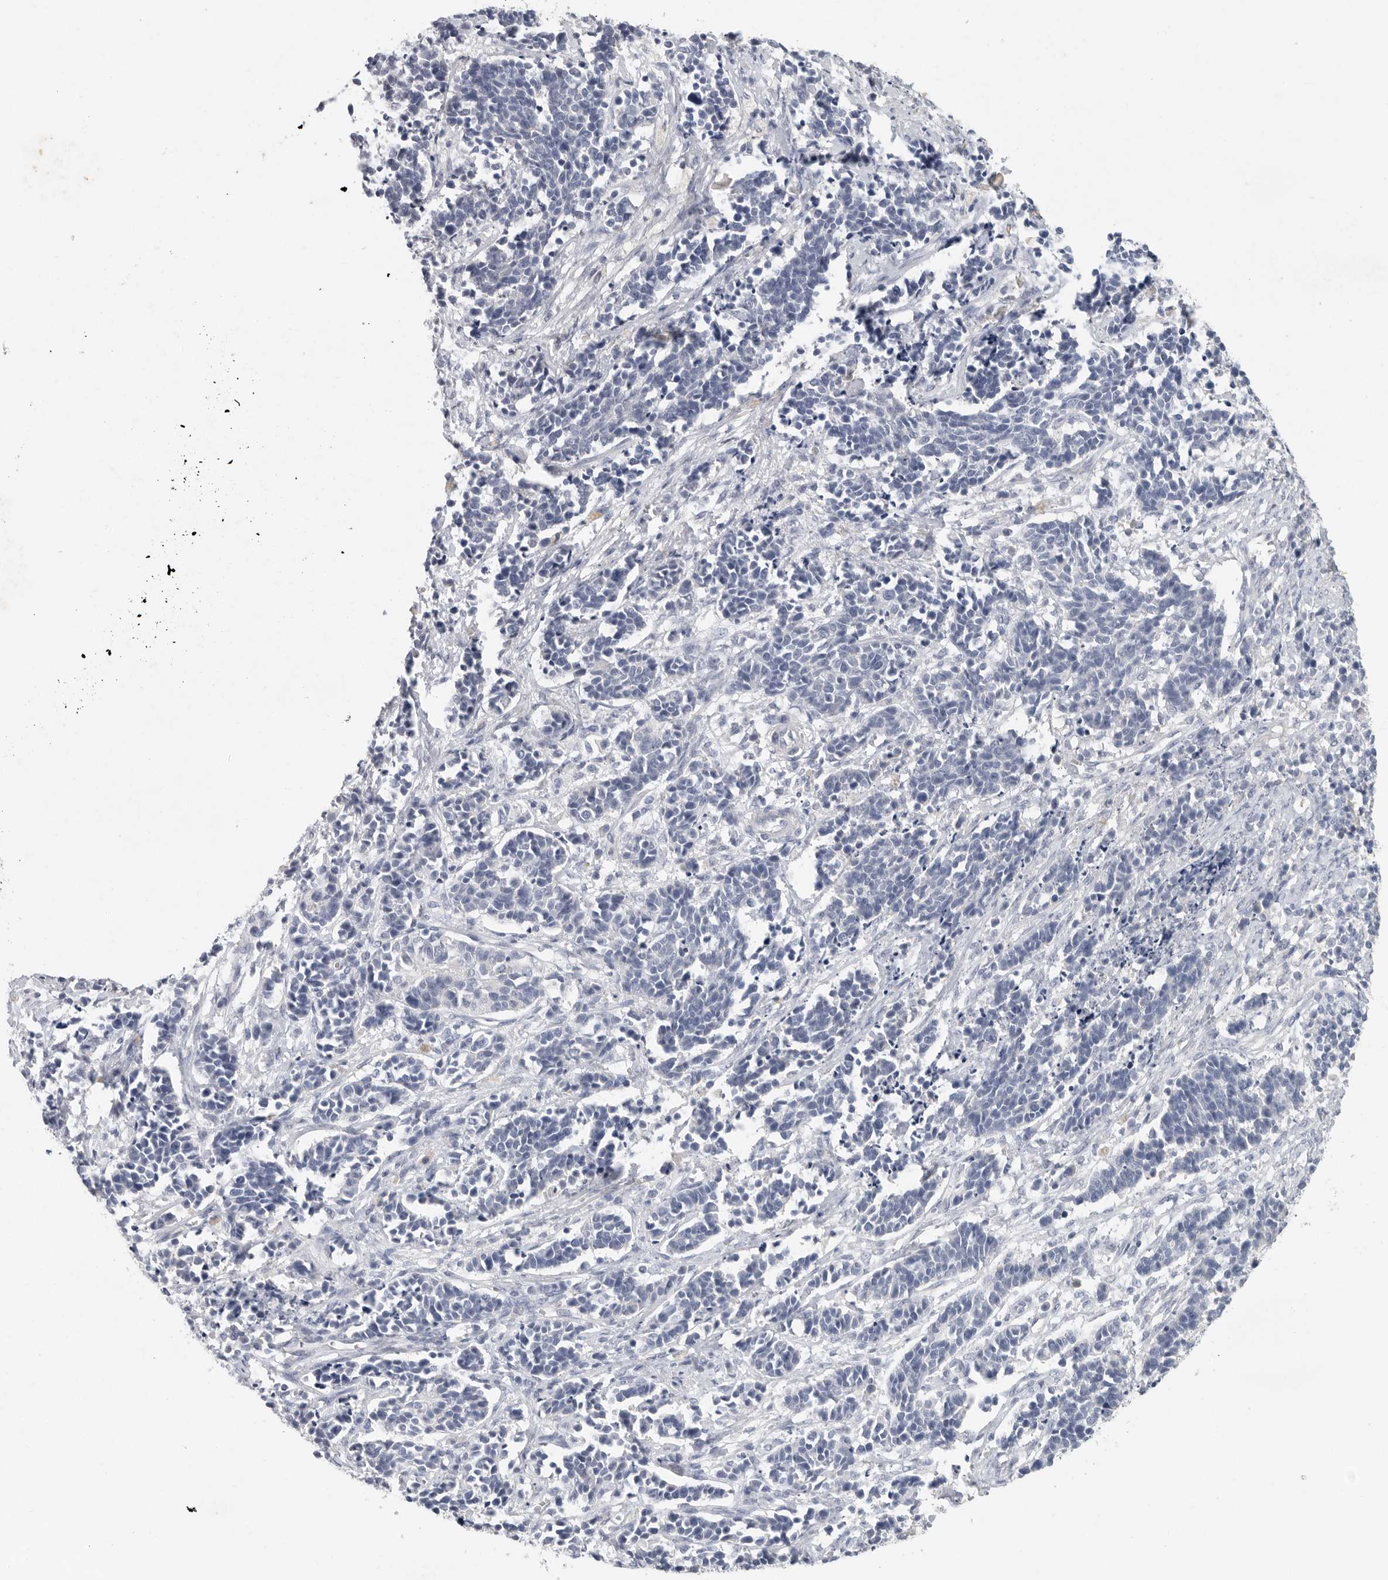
{"staining": {"intensity": "negative", "quantity": "none", "location": "none"}, "tissue": "cervical cancer", "cell_type": "Tumor cells", "image_type": "cancer", "snomed": [{"axis": "morphology", "description": "Normal tissue, NOS"}, {"axis": "morphology", "description": "Squamous cell carcinoma, NOS"}, {"axis": "topography", "description": "Cervix"}], "caption": "DAB immunohistochemical staining of human cervical squamous cell carcinoma reveals no significant expression in tumor cells.", "gene": "REG4", "patient": {"sex": "female", "age": 35}}